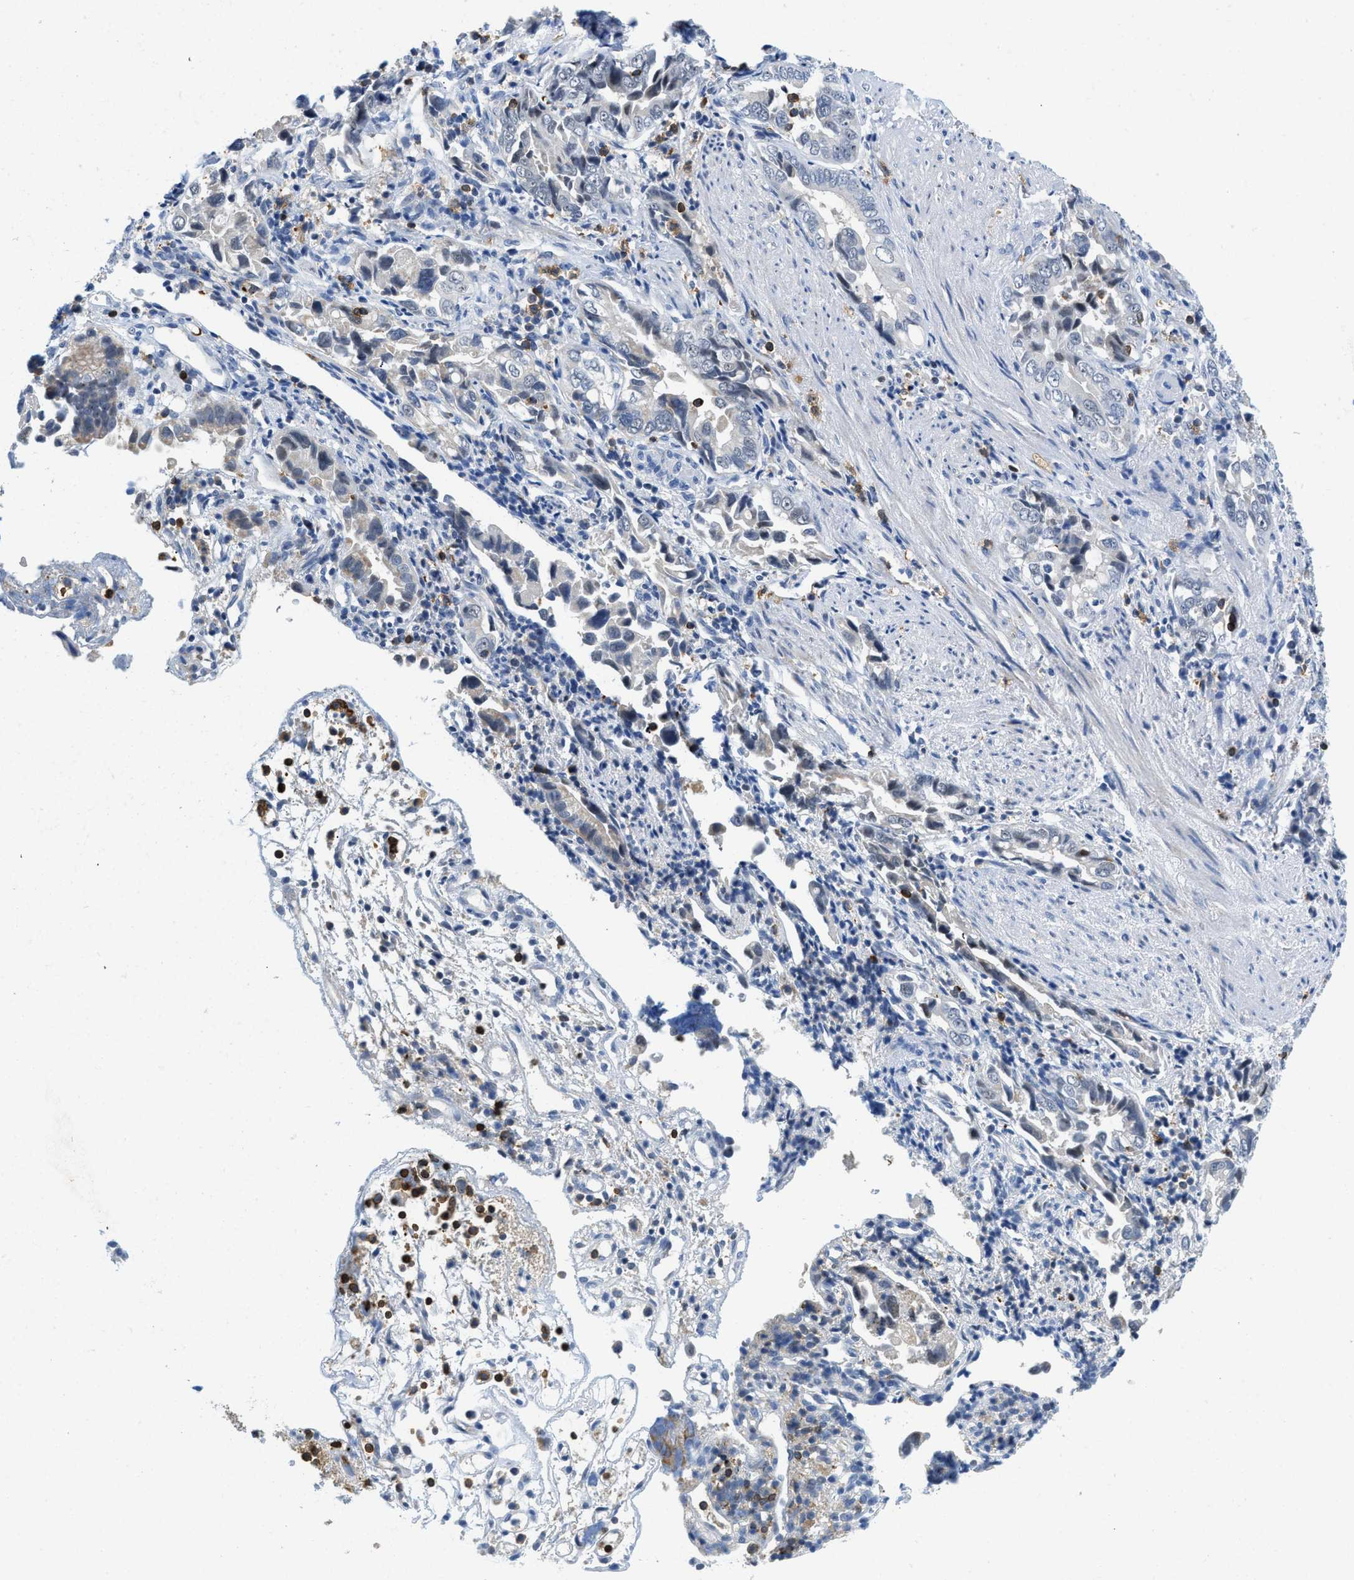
{"staining": {"intensity": "negative", "quantity": "none", "location": "none"}, "tissue": "liver cancer", "cell_type": "Tumor cells", "image_type": "cancer", "snomed": [{"axis": "morphology", "description": "Cholangiocarcinoma"}, {"axis": "topography", "description": "Liver"}], "caption": "Human liver cancer (cholangiocarcinoma) stained for a protein using IHC exhibits no expression in tumor cells.", "gene": "FAM151A", "patient": {"sex": "female", "age": 79}}